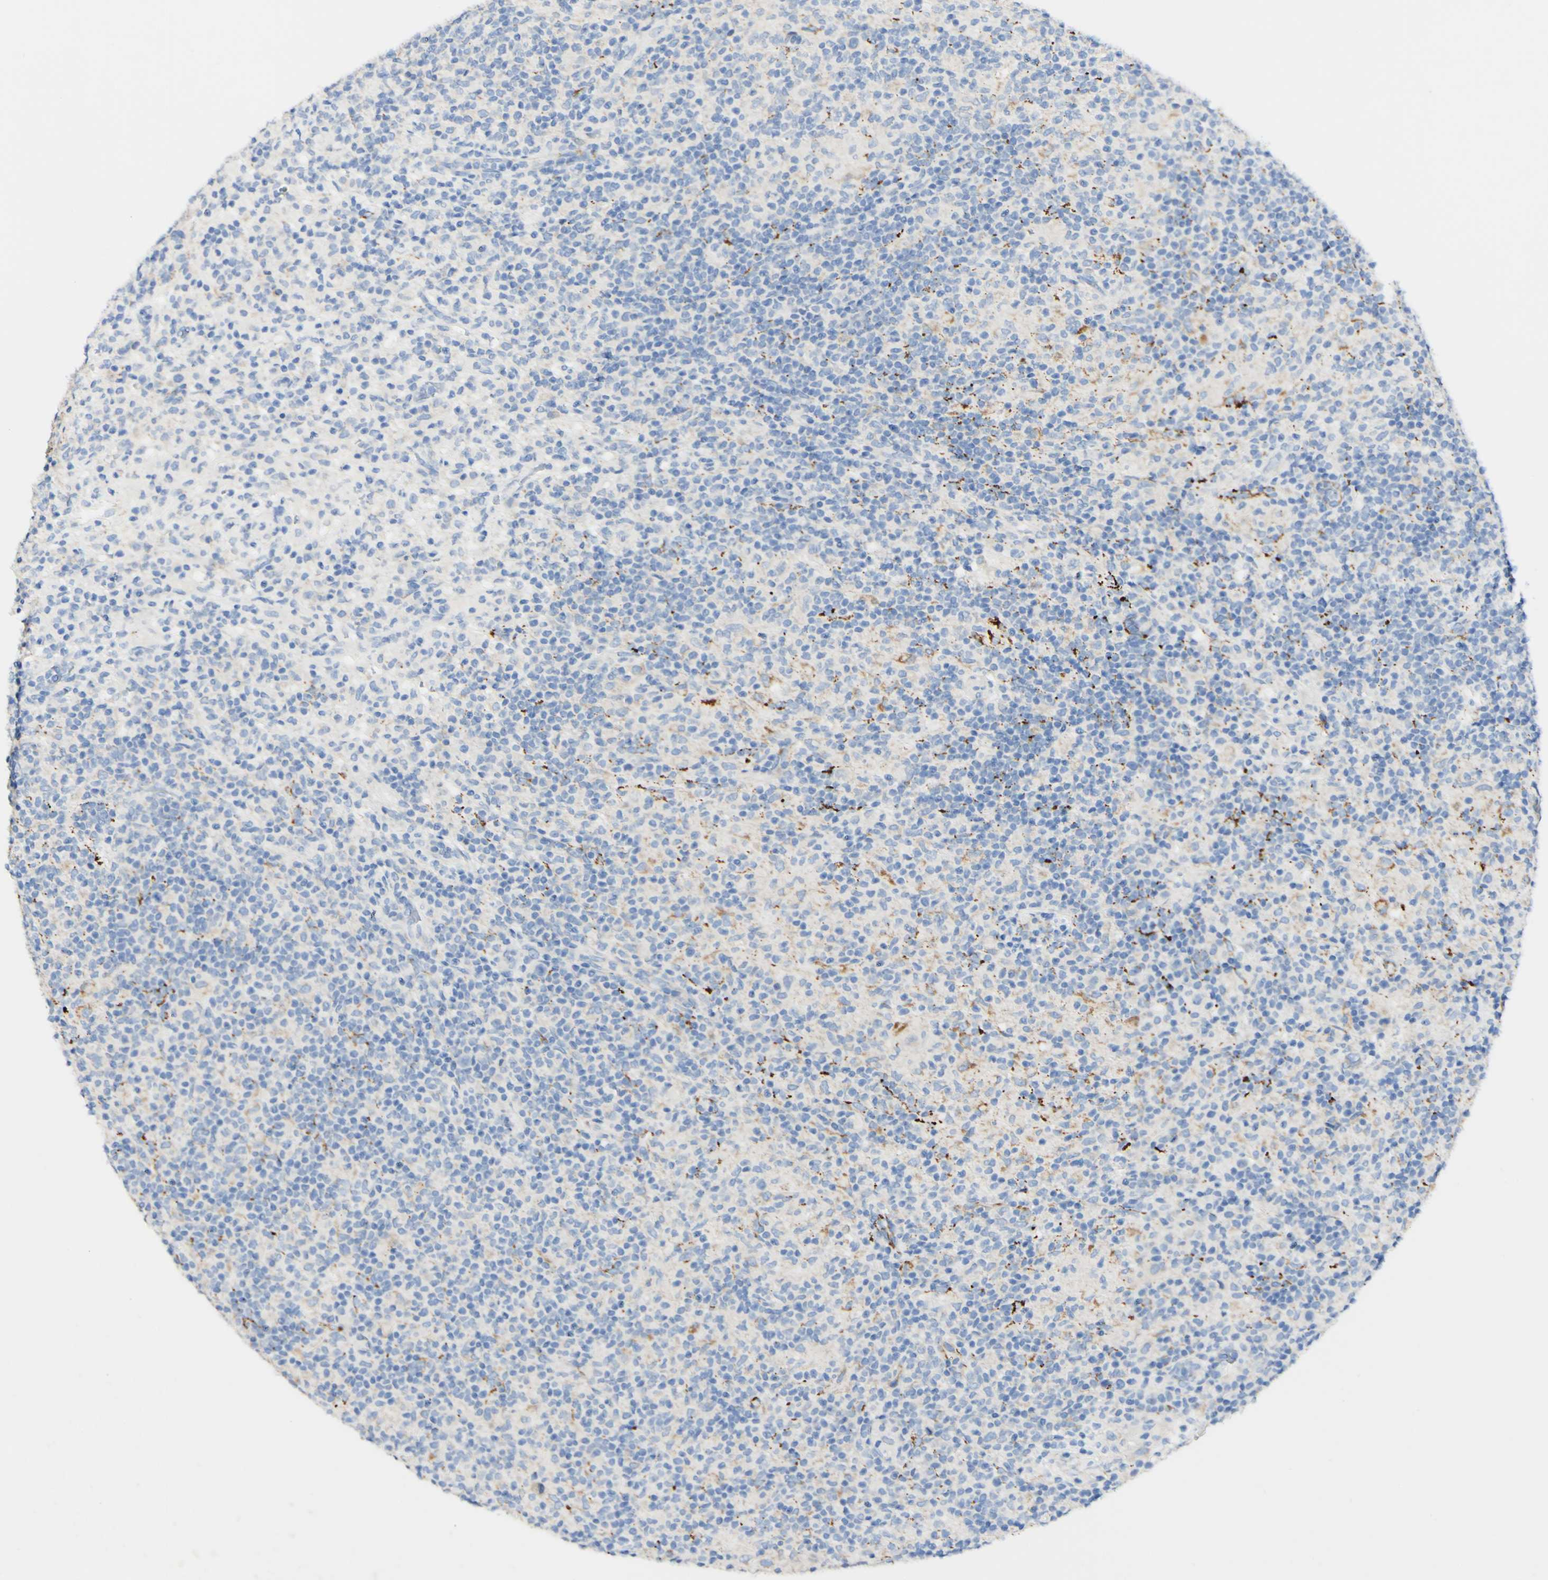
{"staining": {"intensity": "negative", "quantity": "none", "location": "none"}, "tissue": "lymphoma", "cell_type": "Tumor cells", "image_type": "cancer", "snomed": [{"axis": "morphology", "description": "Hodgkin's disease, NOS"}, {"axis": "topography", "description": "Lymph node"}], "caption": "Lymphoma was stained to show a protein in brown. There is no significant expression in tumor cells. (Immunohistochemistry, brightfield microscopy, high magnification).", "gene": "FGF4", "patient": {"sex": "male", "age": 70}}